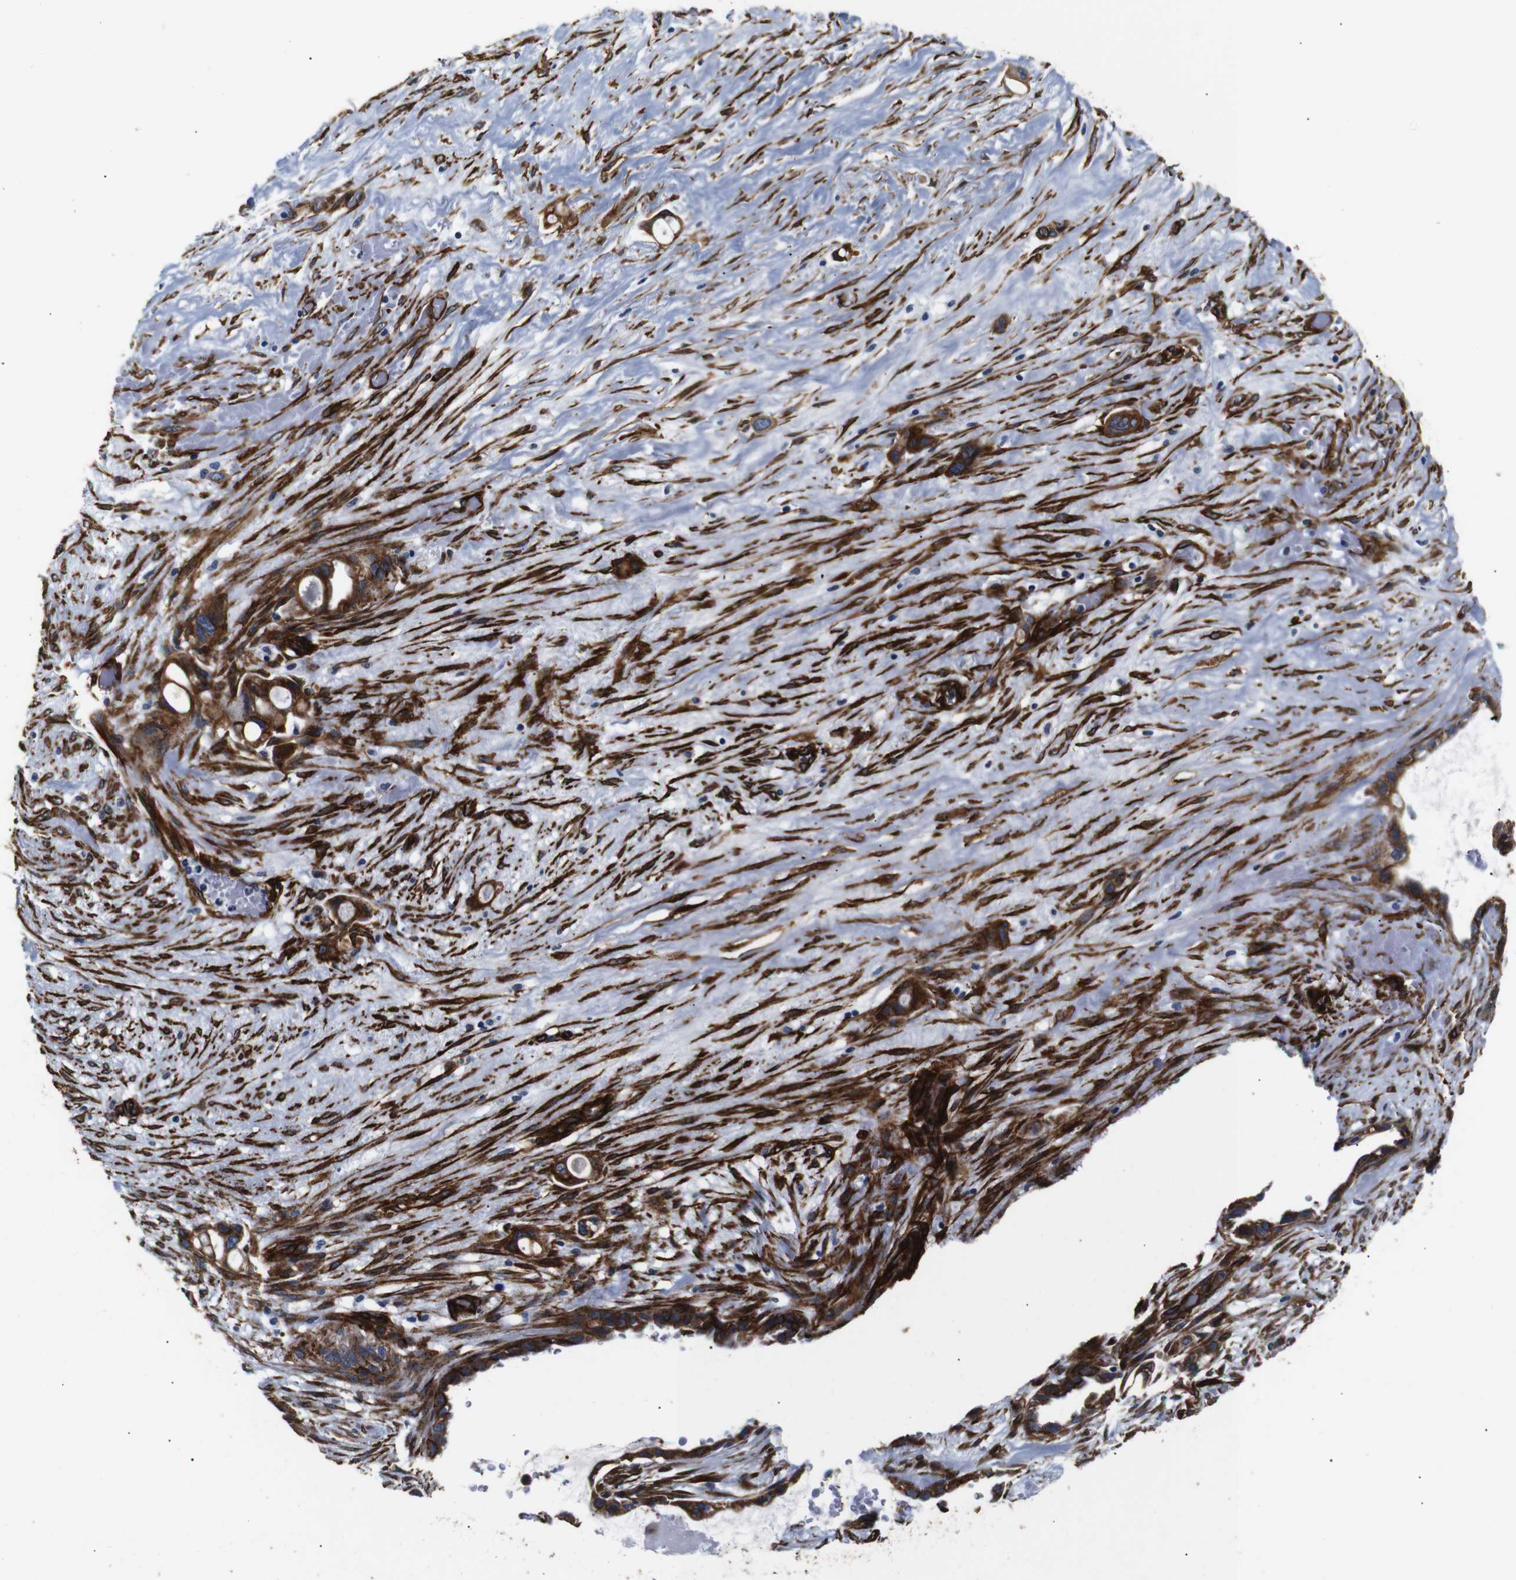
{"staining": {"intensity": "strong", "quantity": ">75%", "location": "cytoplasmic/membranous"}, "tissue": "liver cancer", "cell_type": "Tumor cells", "image_type": "cancer", "snomed": [{"axis": "morphology", "description": "Cholangiocarcinoma"}, {"axis": "topography", "description": "Liver"}], "caption": "DAB immunohistochemical staining of liver cancer shows strong cytoplasmic/membranous protein staining in approximately >75% of tumor cells.", "gene": "CAV2", "patient": {"sex": "female", "age": 65}}